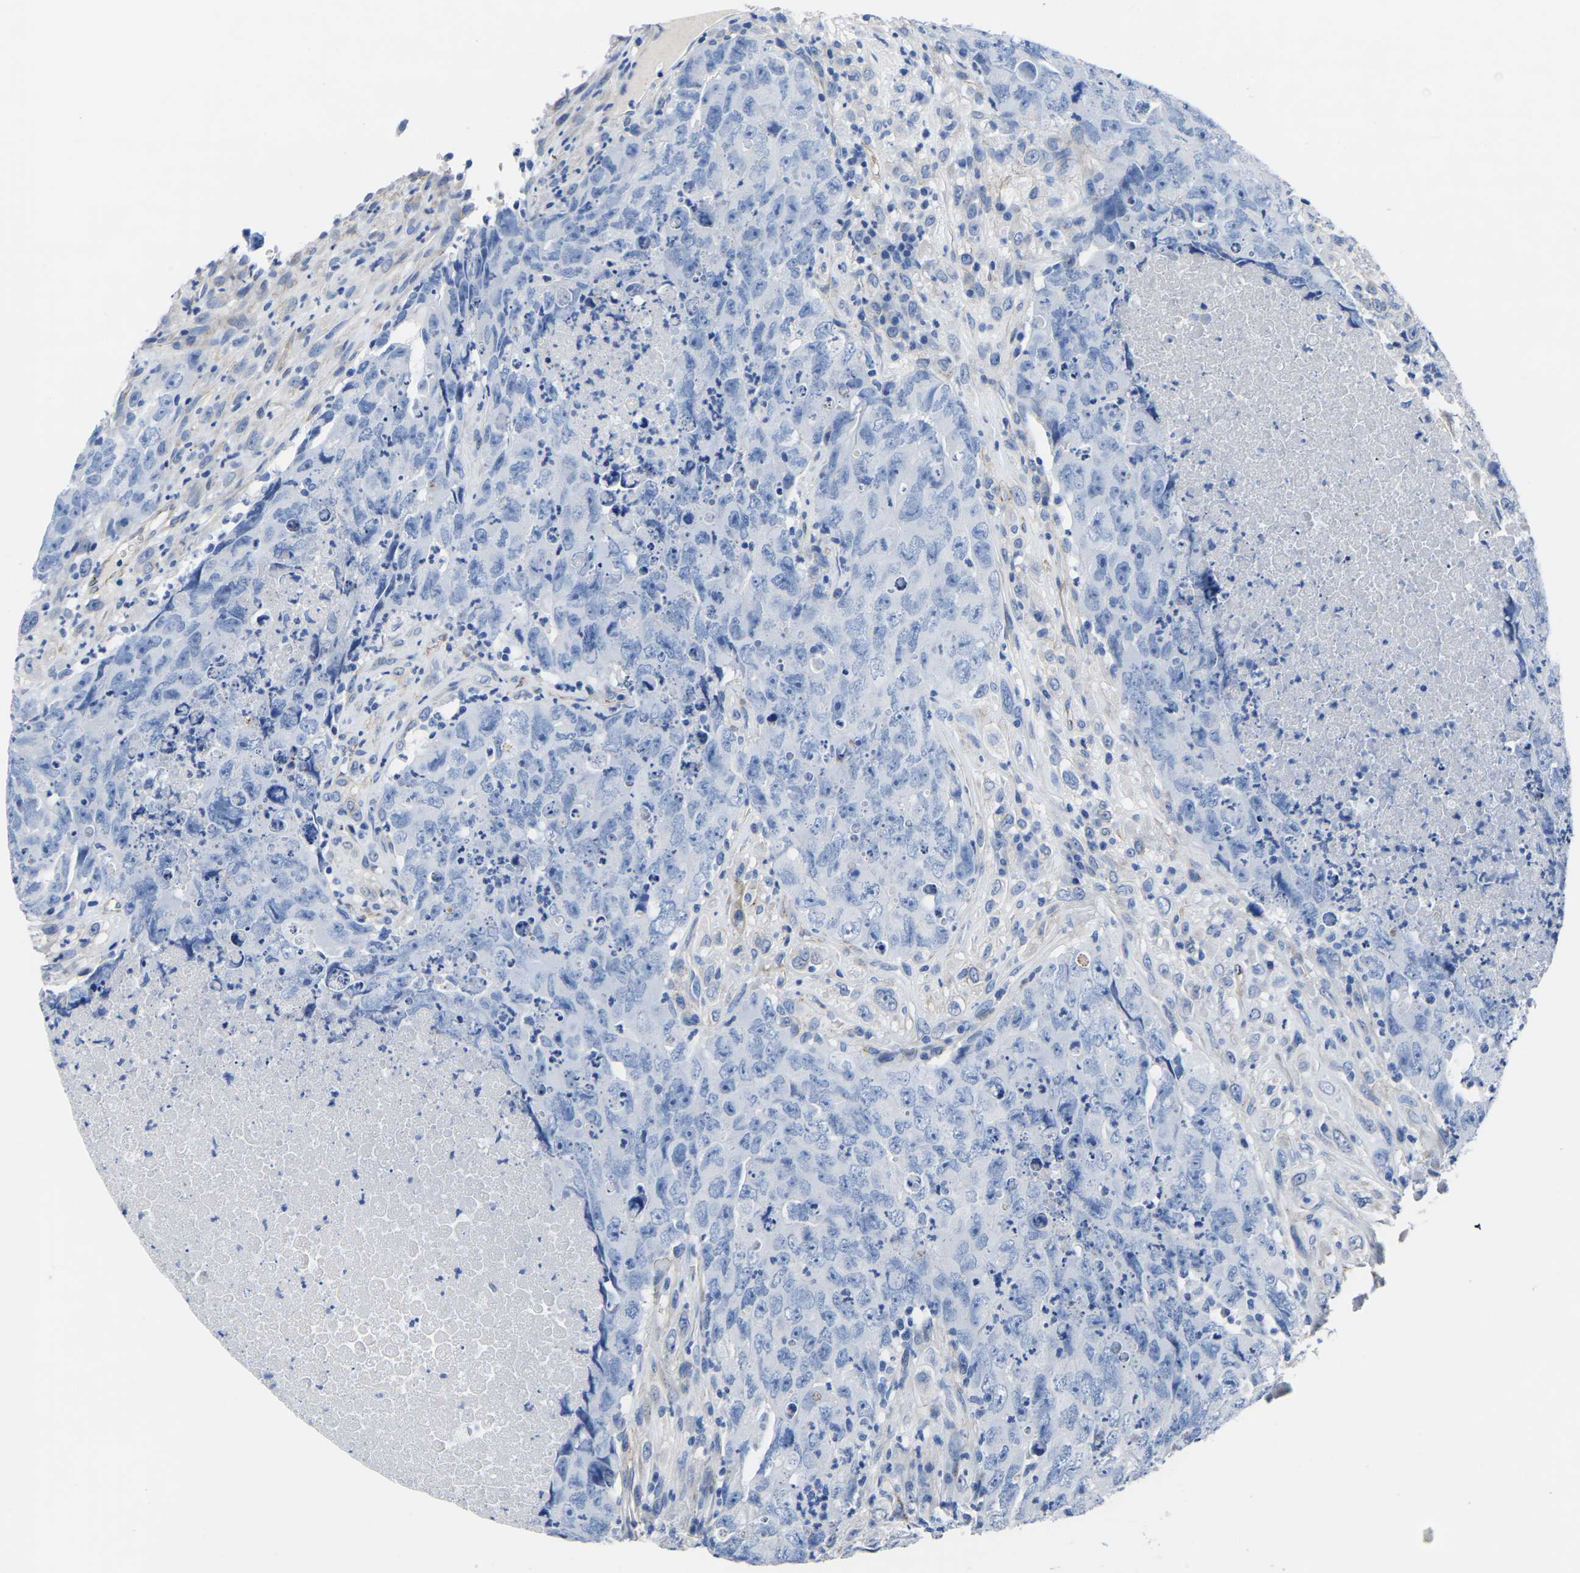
{"staining": {"intensity": "negative", "quantity": "none", "location": "none"}, "tissue": "testis cancer", "cell_type": "Tumor cells", "image_type": "cancer", "snomed": [{"axis": "morphology", "description": "Carcinoma, Embryonal, NOS"}, {"axis": "topography", "description": "Testis"}], "caption": "IHC histopathology image of human testis cancer stained for a protein (brown), which displays no positivity in tumor cells.", "gene": "SLC45A3", "patient": {"sex": "male", "age": 32}}